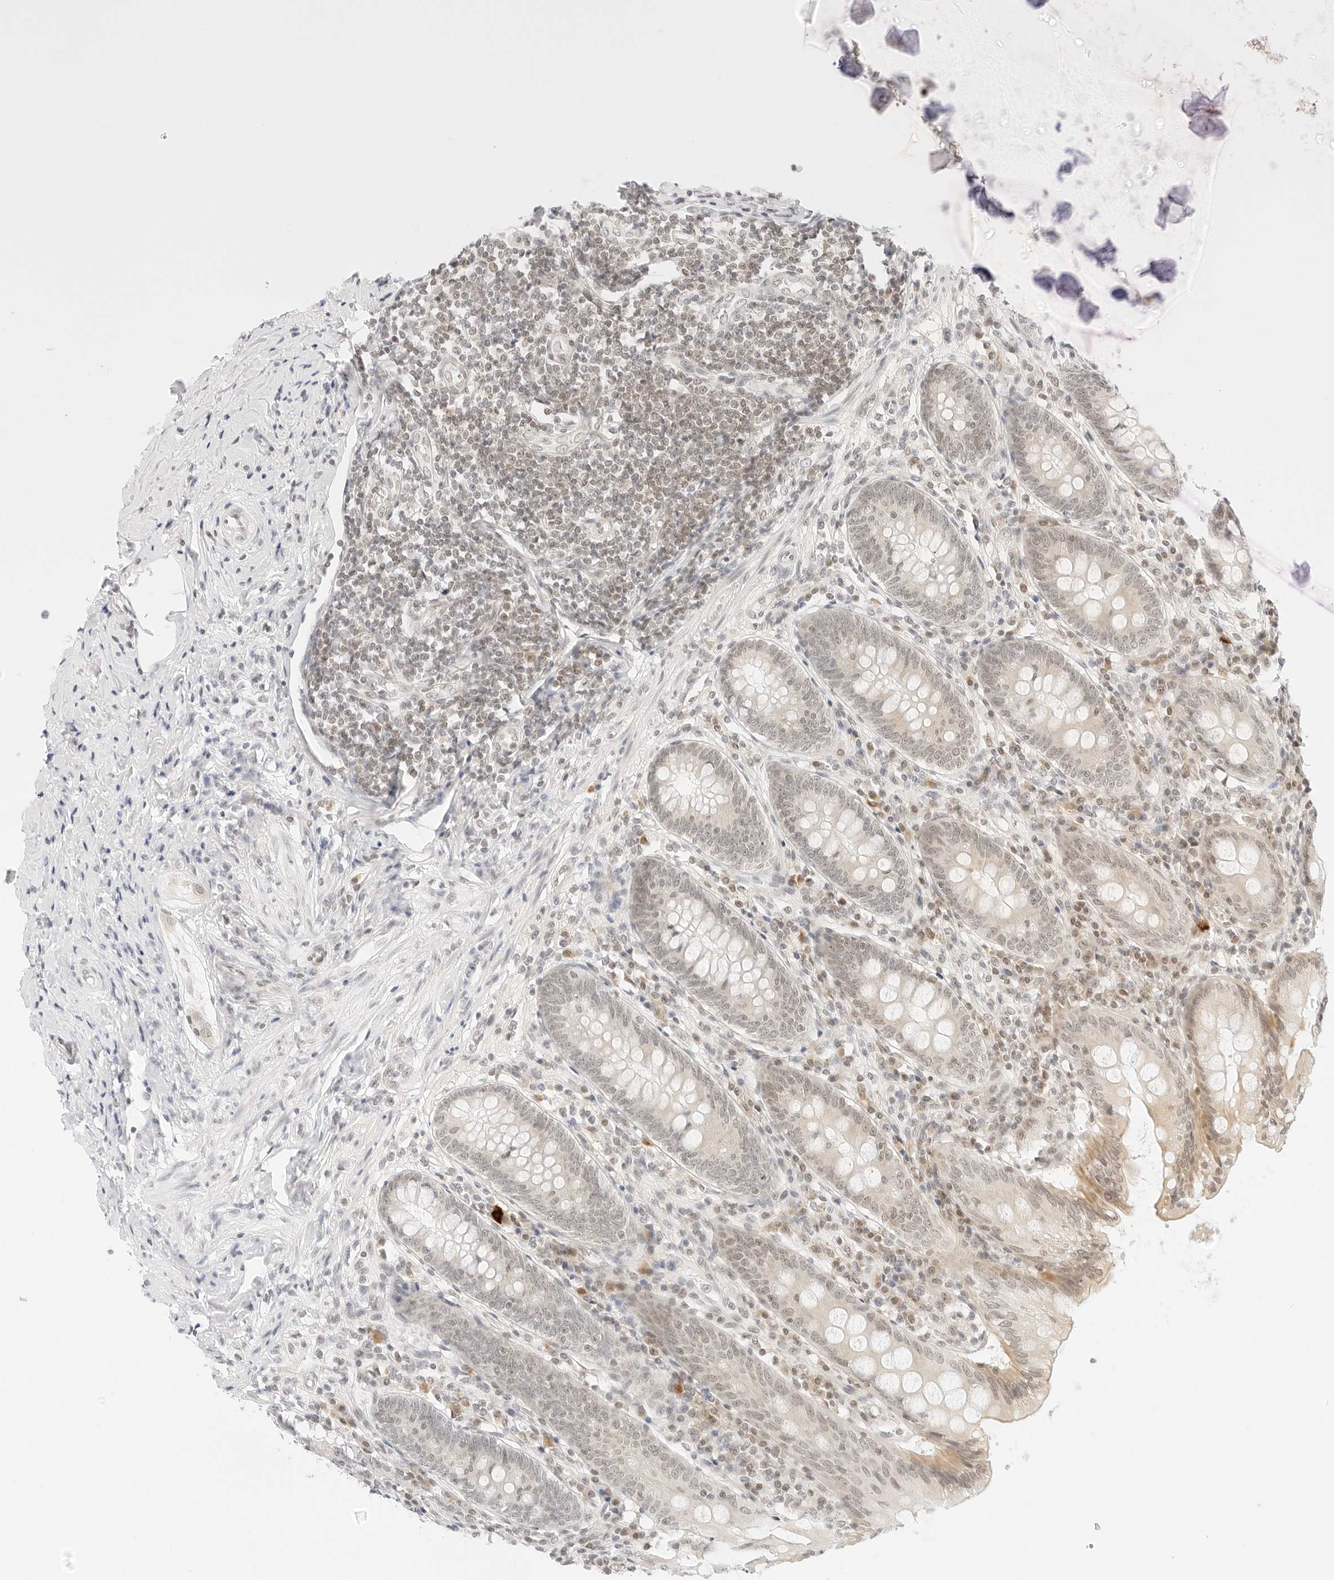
{"staining": {"intensity": "weak", "quantity": "<25%", "location": "nuclear"}, "tissue": "appendix", "cell_type": "Glandular cells", "image_type": "normal", "snomed": [{"axis": "morphology", "description": "Normal tissue, NOS"}, {"axis": "topography", "description": "Appendix"}], "caption": "High magnification brightfield microscopy of benign appendix stained with DAB (3,3'-diaminobenzidine) (brown) and counterstained with hematoxylin (blue): glandular cells show no significant staining. The staining was performed using DAB to visualize the protein expression in brown, while the nuclei were stained in blue with hematoxylin (Magnification: 20x).", "gene": "POLR3C", "patient": {"sex": "female", "age": 54}}